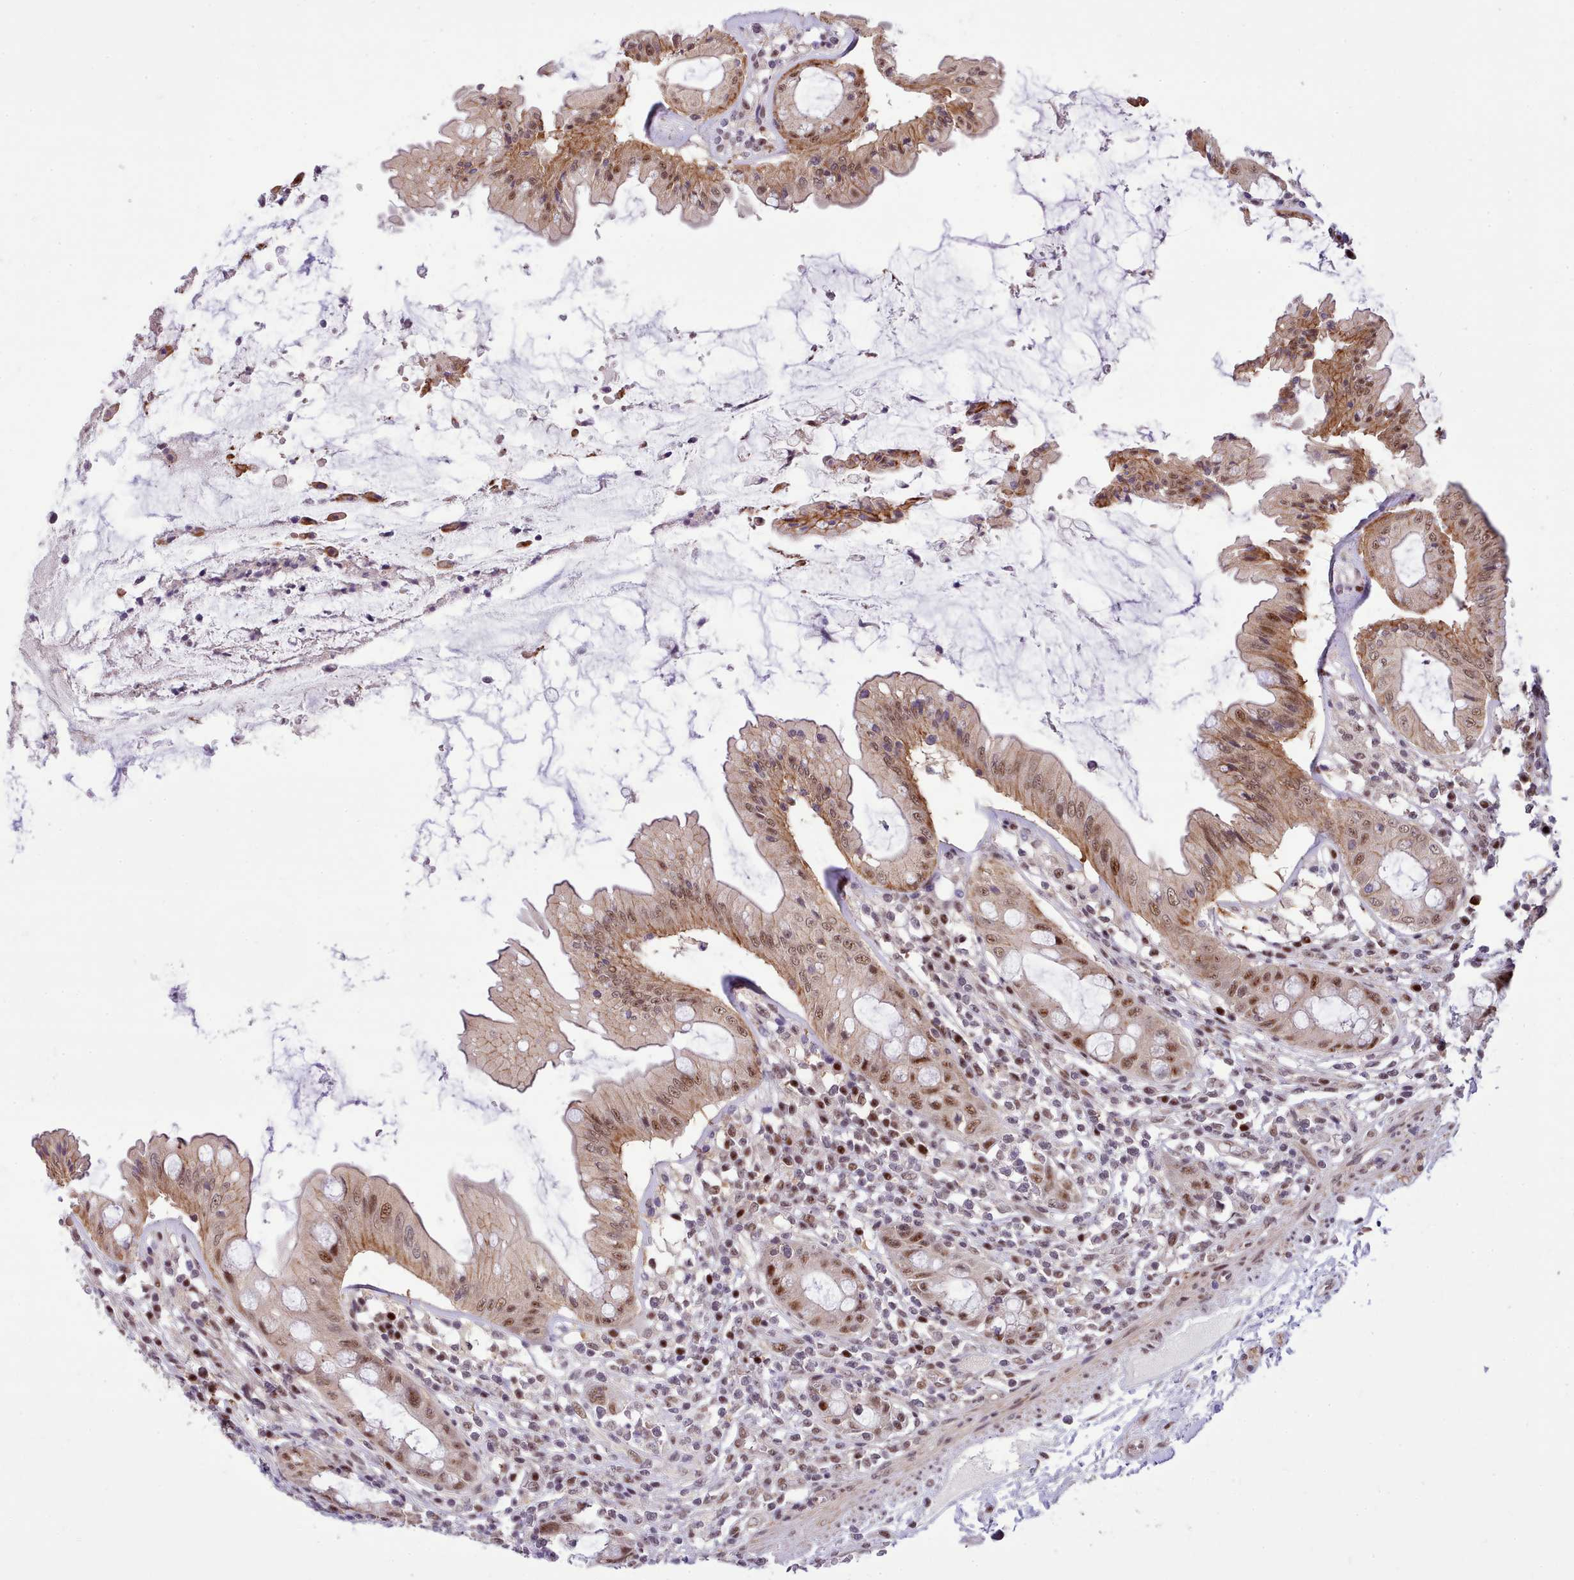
{"staining": {"intensity": "moderate", "quantity": ">75%", "location": "cytoplasmic/membranous,nuclear"}, "tissue": "rectum", "cell_type": "Glandular cells", "image_type": "normal", "snomed": [{"axis": "morphology", "description": "Normal tissue, NOS"}, {"axis": "topography", "description": "Rectum"}], "caption": "The micrograph demonstrates staining of normal rectum, revealing moderate cytoplasmic/membranous,nuclear protein staining (brown color) within glandular cells. (brown staining indicates protein expression, while blue staining denotes nuclei).", "gene": "HOXB7", "patient": {"sex": "female", "age": 57}}